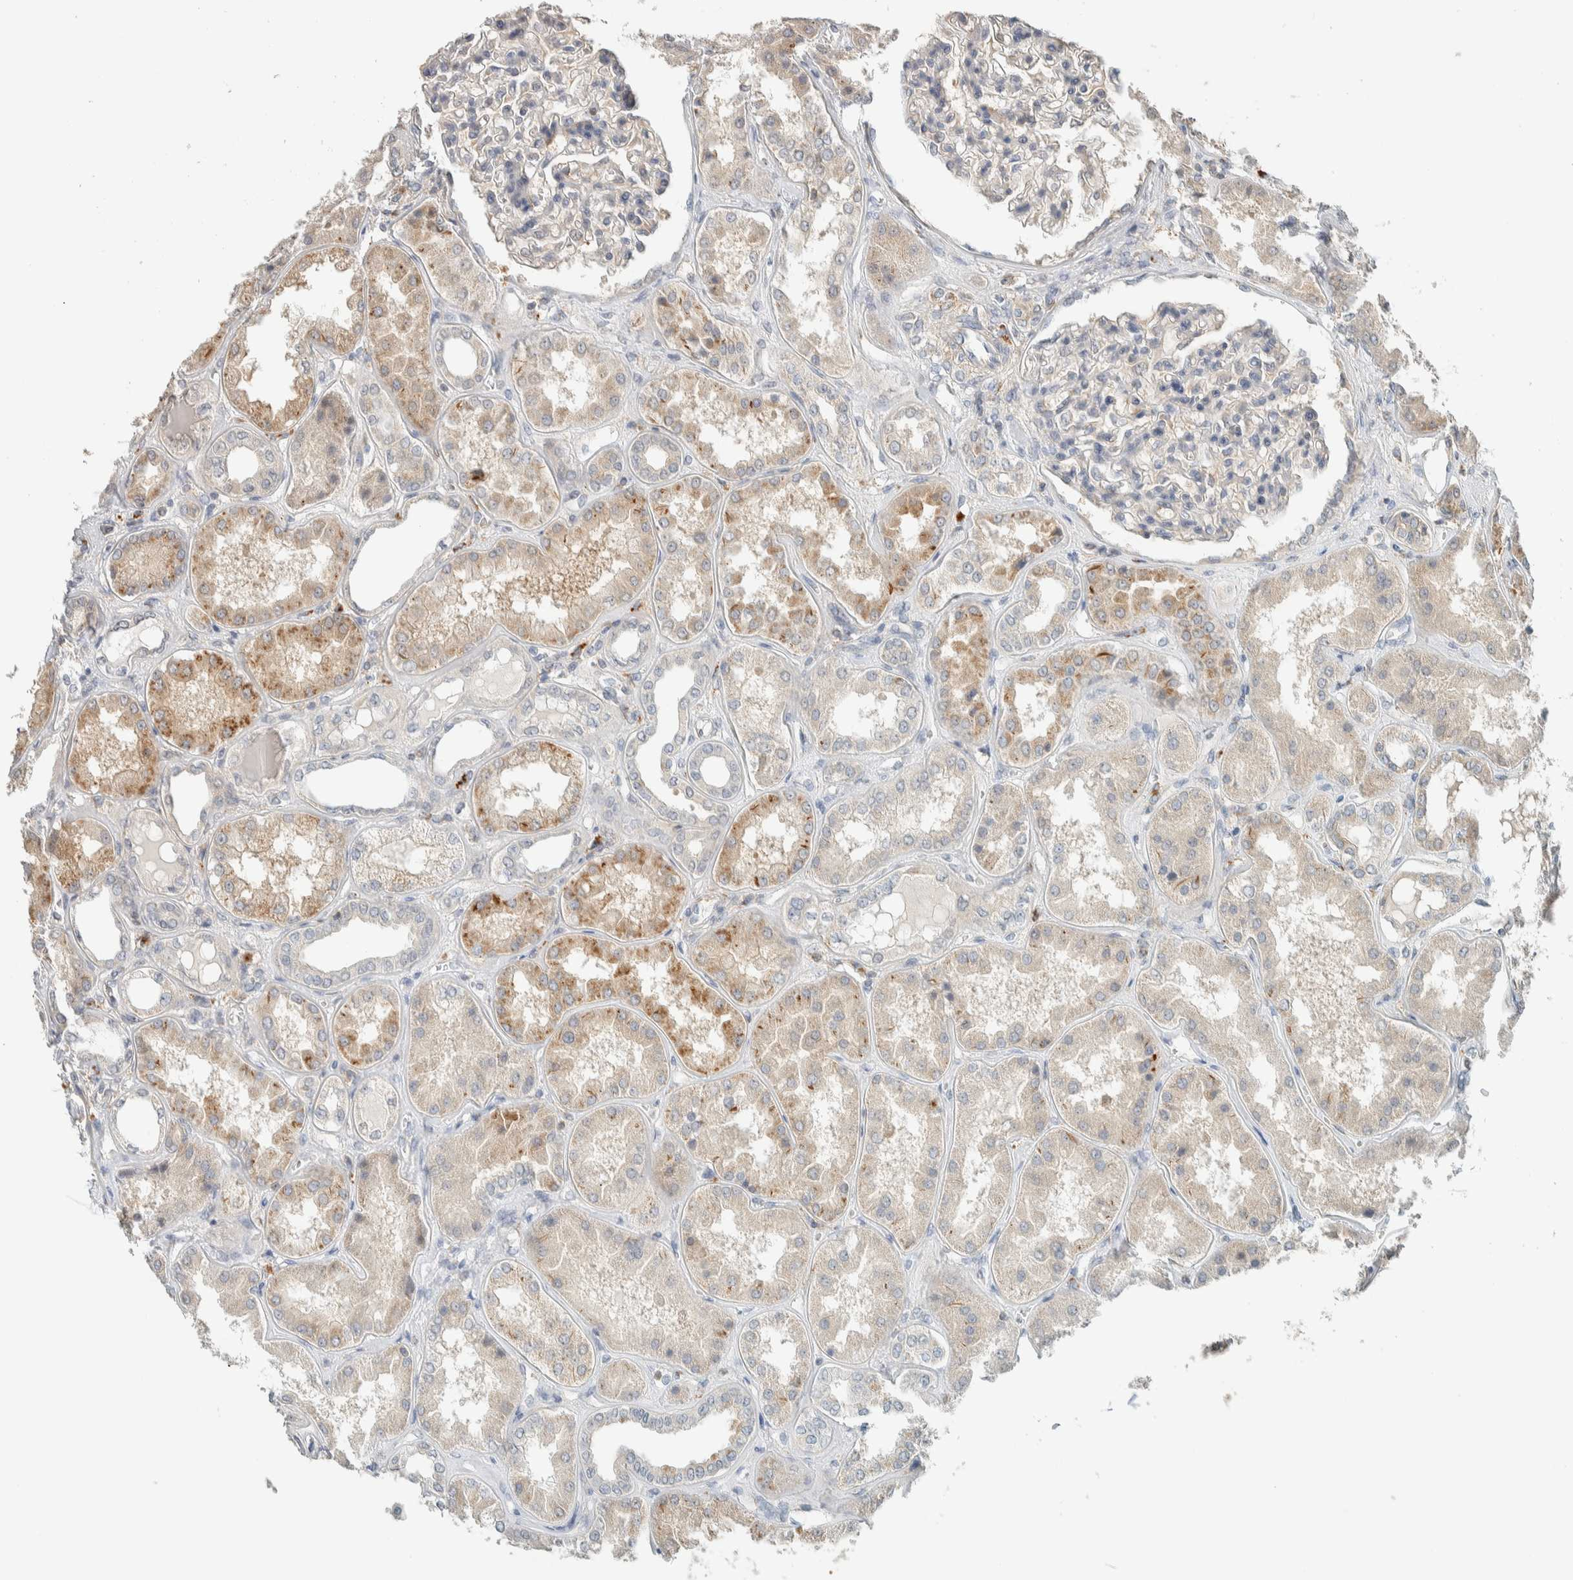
{"staining": {"intensity": "weak", "quantity": "25%-75%", "location": "cytoplasmic/membranous"}, "tissue": "kidney", "cell_type": "Cells in glomeruli", "image_type": "normal", "snomed": [{"axis": "morphology", "description": "Normal tissue, NOS"}, {"axis": "topography", "description": "Kidney"}], "caption": "Kidney was stained to show a protein in brown. There is low levels of weak cytoplasmic/membranous staining in approximately 25%-75% of cells in glomeruli. (Brightfield microscopy of DAB IHC at high magnification).", "gene": "PDE7B", "patient": {"sex": "female", "age": 56}}